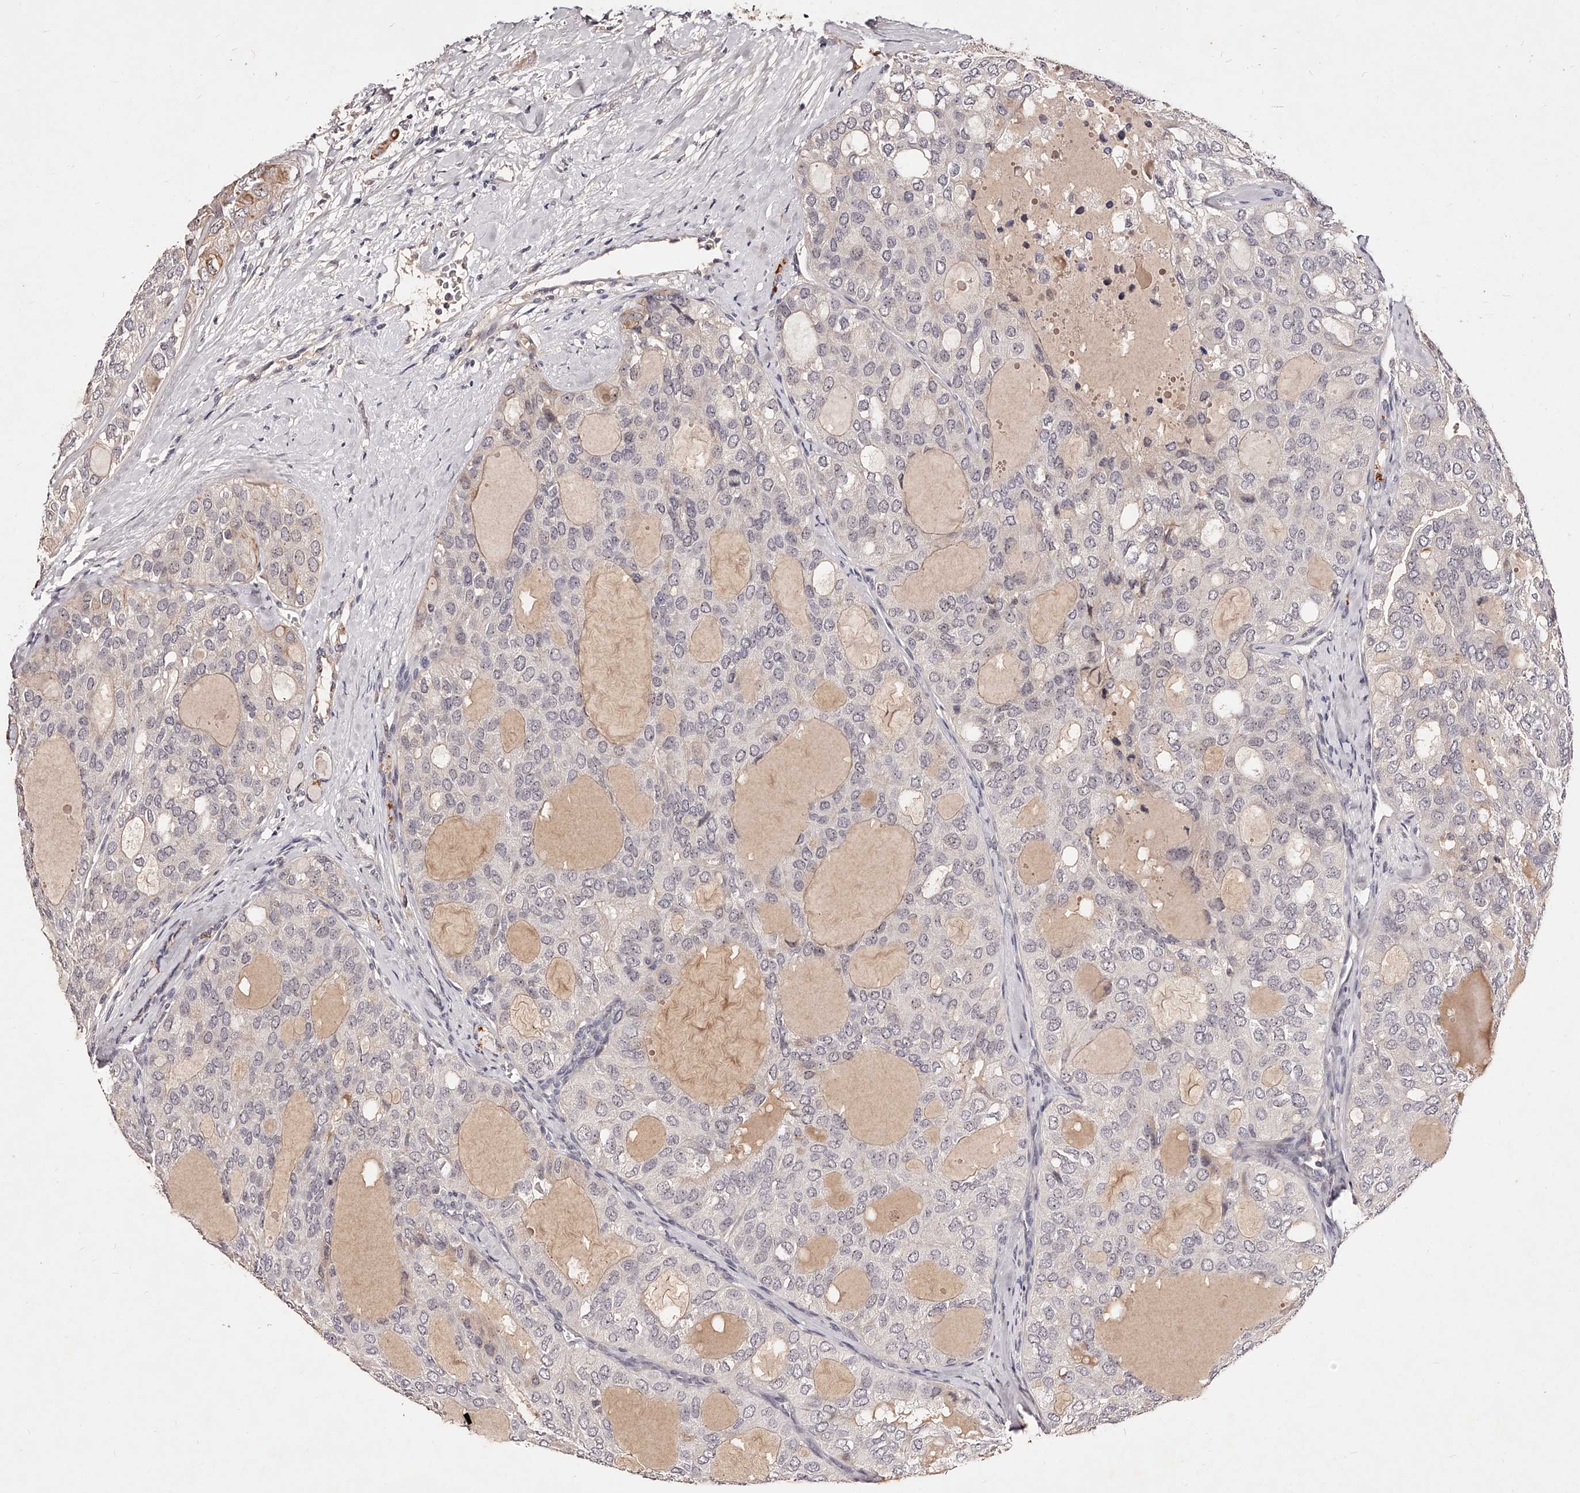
{"staining": {"intensity": "weak", "quantity": "<25%", "location": "nuclear"}, "tissue": "thyroid cancer", "cell_type": "Tumor cells", "image_type": "cancer", "snomed": [{"axis": "morphology", "description": "Follicular adenoma carcinoma, NOS"}, {"axis": "topography", "description": "Thyroid gland"}], "caption": "A photomicrograph of follicular adenoma carcinoma (thyroid) stained for a protein demonstrates no brown staining in tumor cells.", "gene": "PHACTR1", "patient": {"sex": "male", "age": 75}}